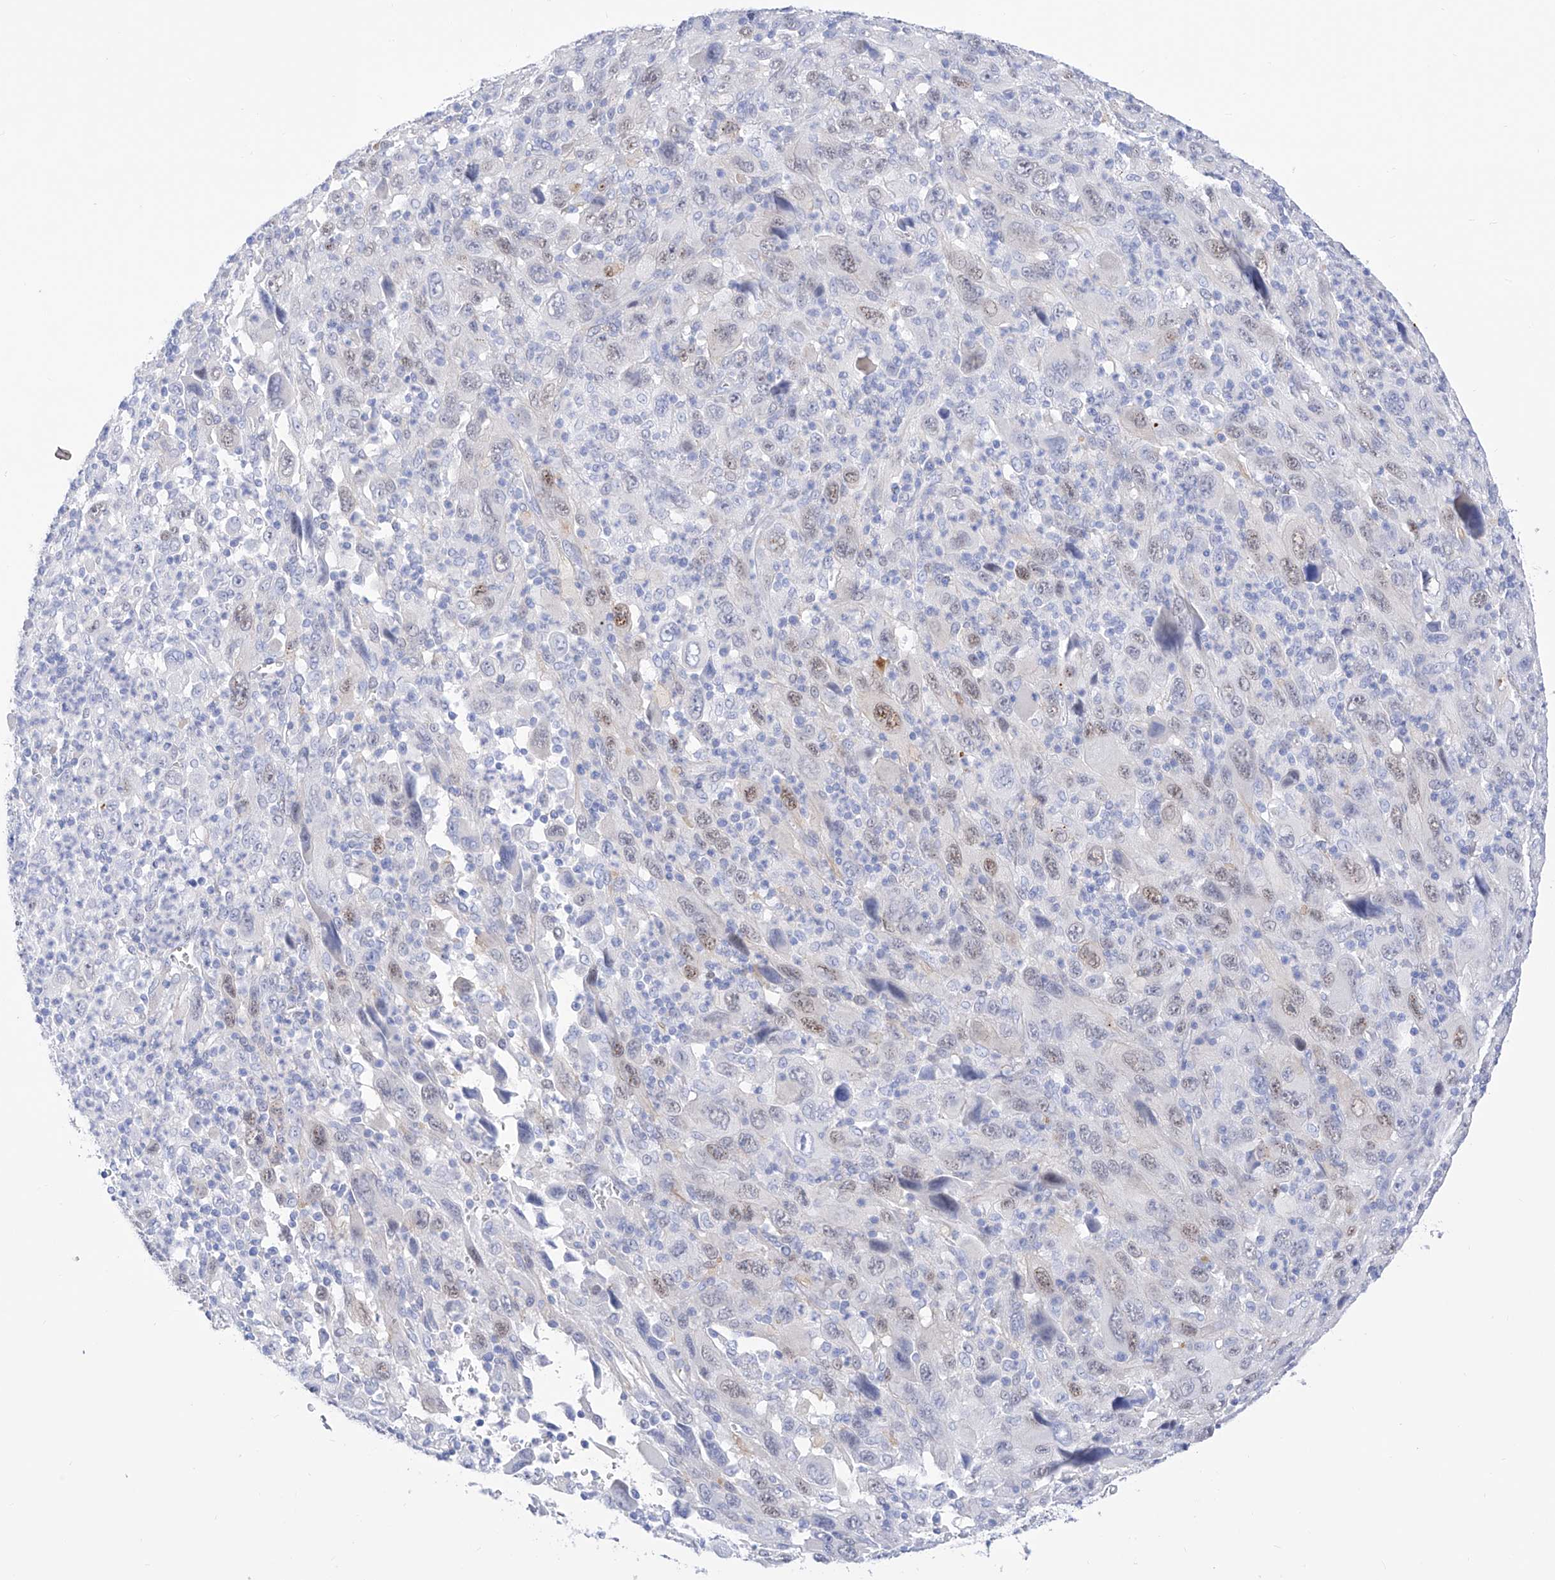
{"staining": {"intensity": "weak", "quantity": "<25%", "location": "nuclear"}, "tissue": "melanoma", "cell_type": "Tumor cells", "image_type": "cancer", "snomed": [{"axis": "morphology", "description": "Malignant melanoma, Metastatic site"}, {"axis": "topography", "description": "Skin"}], "caption": "Malignant melanoma (metastatic site) stained for a protein using IHC exhibits no expression tumor cells.", "gene": "TRPC7", "patient": {"sex": "female", "age": 56}}